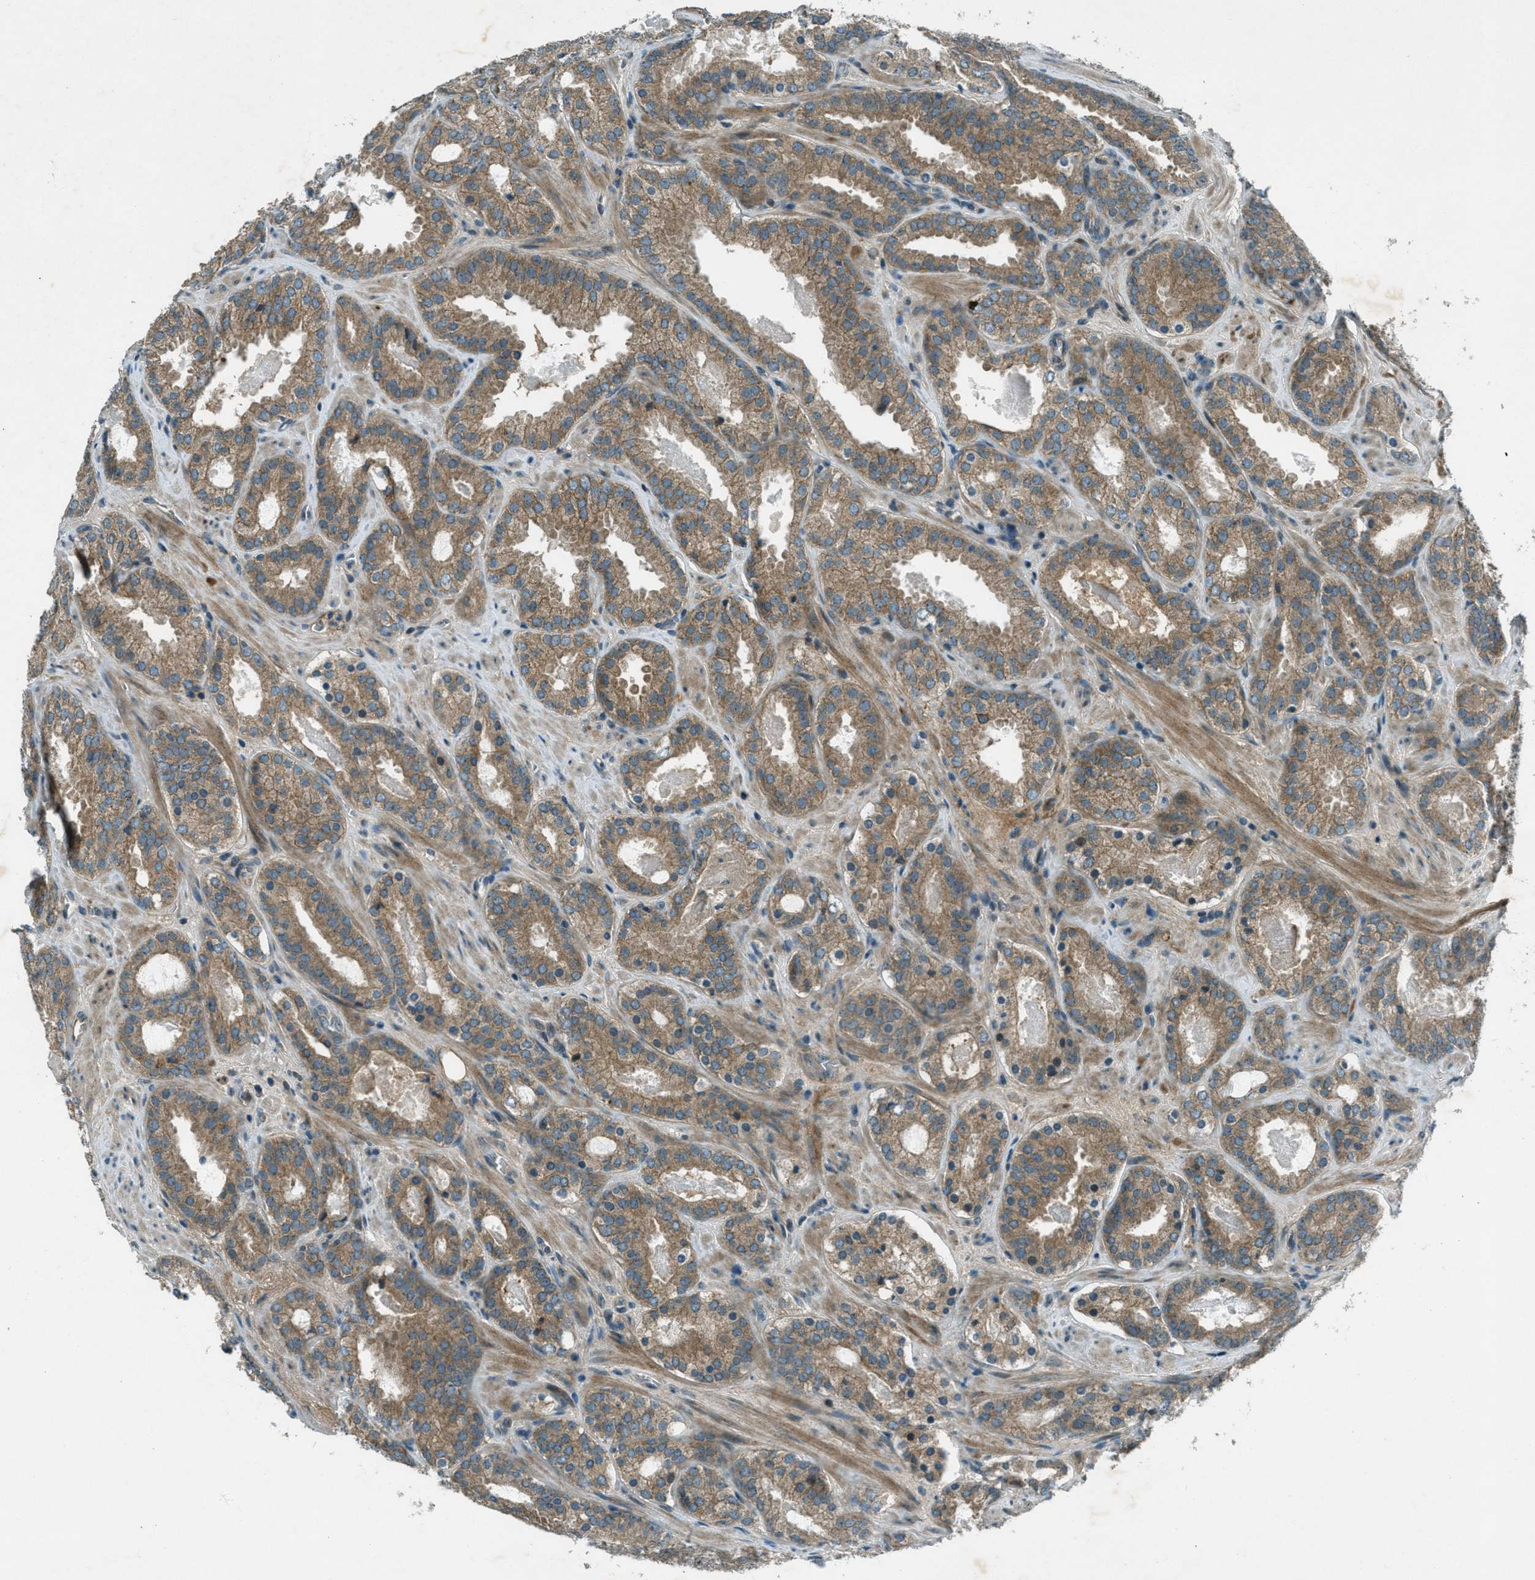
{"staining": {"intensity": "moderate", "quantity": ">75%", "location": "cytoplasmic/membranous"}, "tissue": "prostate cancer", "cell_type": "Tumor cells", "image_type": "cancer", "snomed": [{"axis": "morphology", "description": "Adenocarcinoma, Low grade"}, {"axis": "topography", "description": "Prostate"}], "caption": "Prostate cancer (low-grade adenocarcinoma) stained for a protein reveals moderate cytoplasmic/membranous positivity in tumor cells.", "gene": "STK11", "patient": {"sex": "male", "age": 69}}